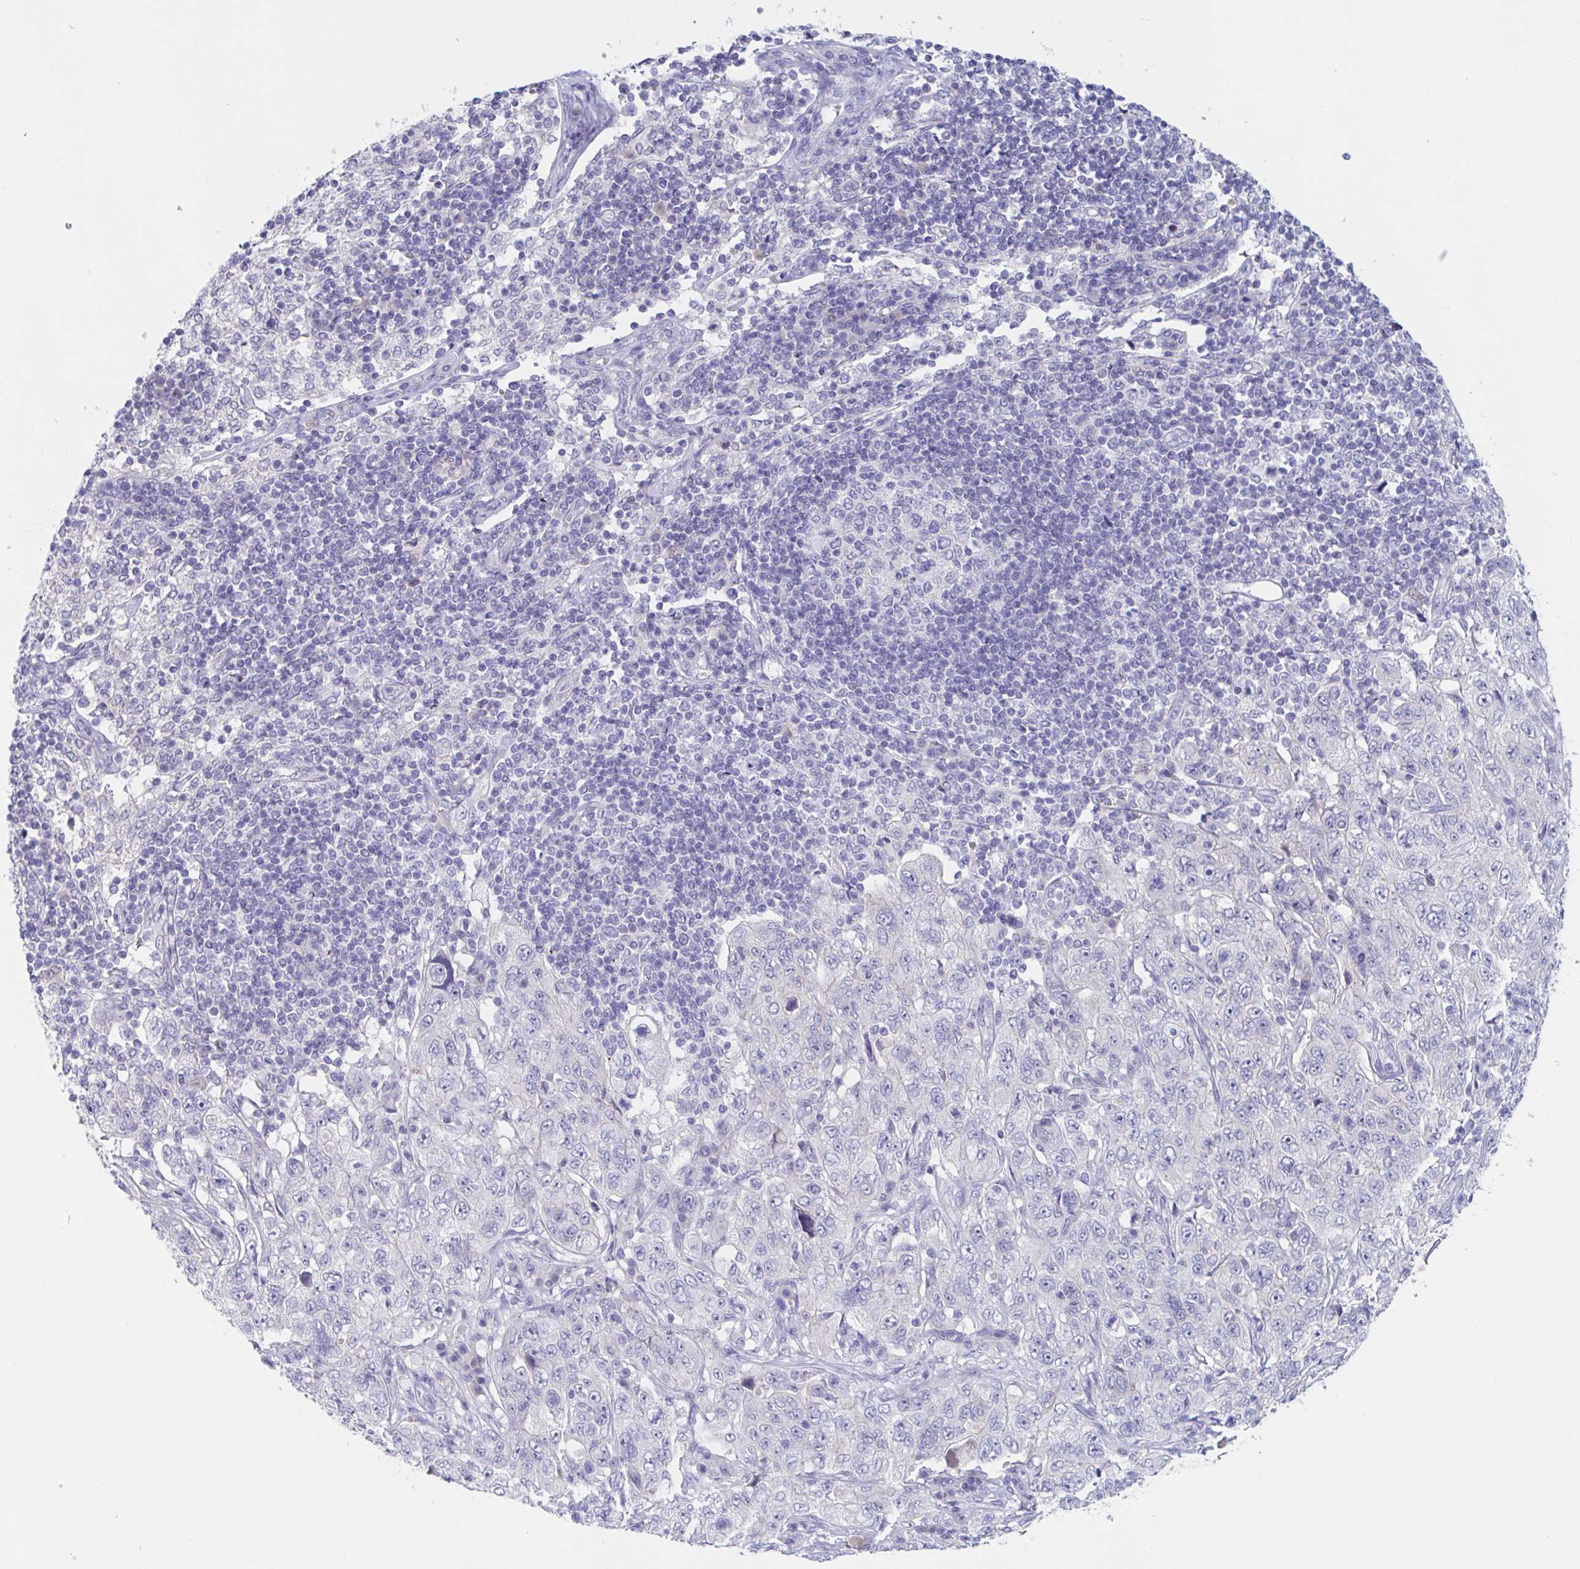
{"staining": {"intensity": "negative", "quantity": "none", "location": "none"}, "tissue": "pancreatic cancer", "cell_type": "Tumor cells", "image_type": "cancer", "snomed": [{"axis": "morphology", "description": "Adenocarcinoma, NOS"}, {"axis": "topography", "description": "Pancreas"}], "caption": "Immunohistochemical staining of pancreatic adenocarcinoma demonstrates no significant expression in tumor cells.", "gene": "UNKL", "patient": {"sex": "male", "age": 68}}